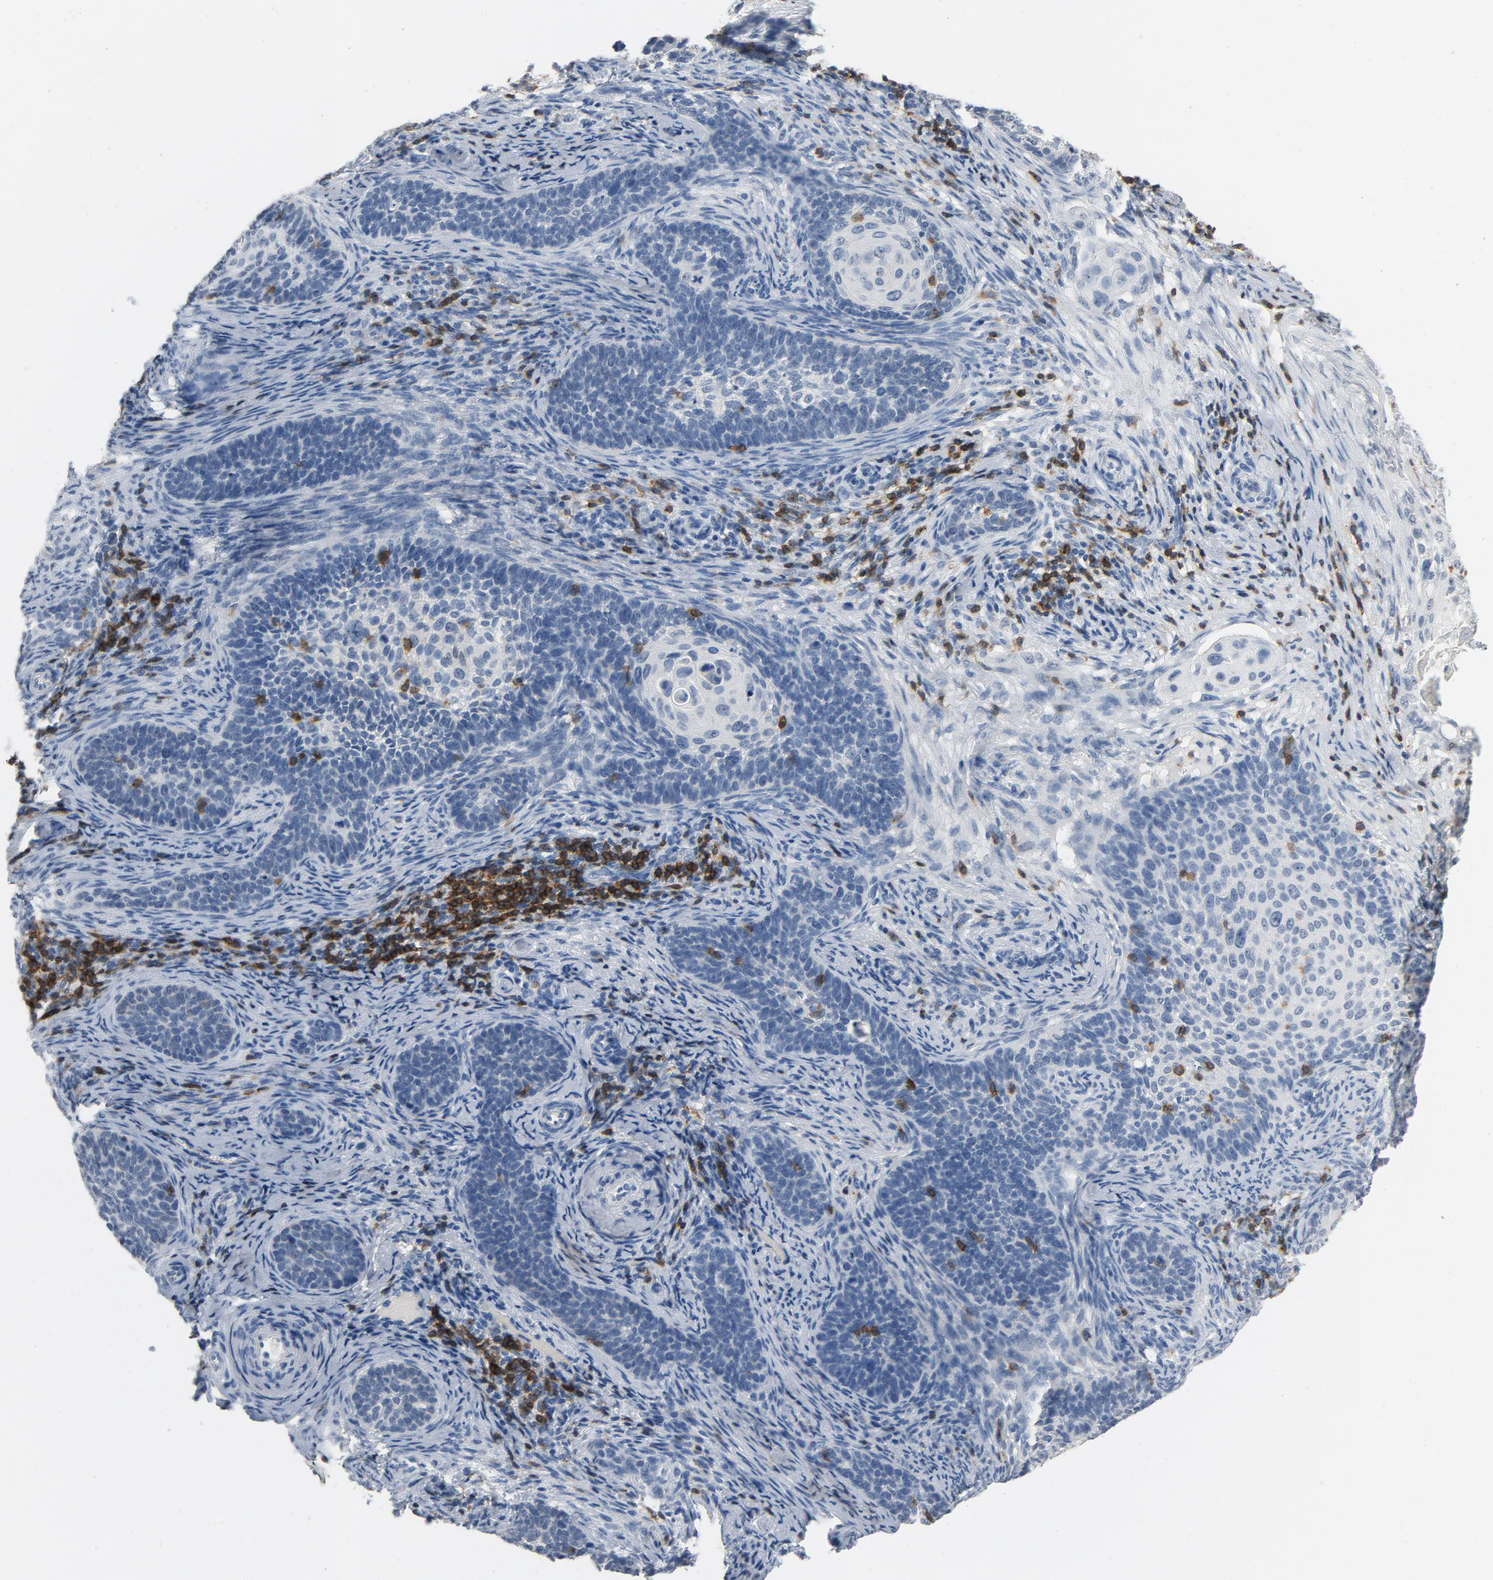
{"staining": {"intensity": "negative", "quantity": "none", "location": "none"}, "tissue": "cervical cancer", "cell_type": "Tumor cells", "image_type": "cancer", "snomed": [{"axis": "morphology", "description": "Squamous cell carcinoma, NOS"}, {"axis": "topography", "description": "Cervix"}], "caption": "Cervical cancer (squamous cell carcinoma) stained for a protein using immunohistochemistry (IHC) shows no expression tumor cells.", "gene": "LCK", "patient": {"sex": "female", "age": 33}}